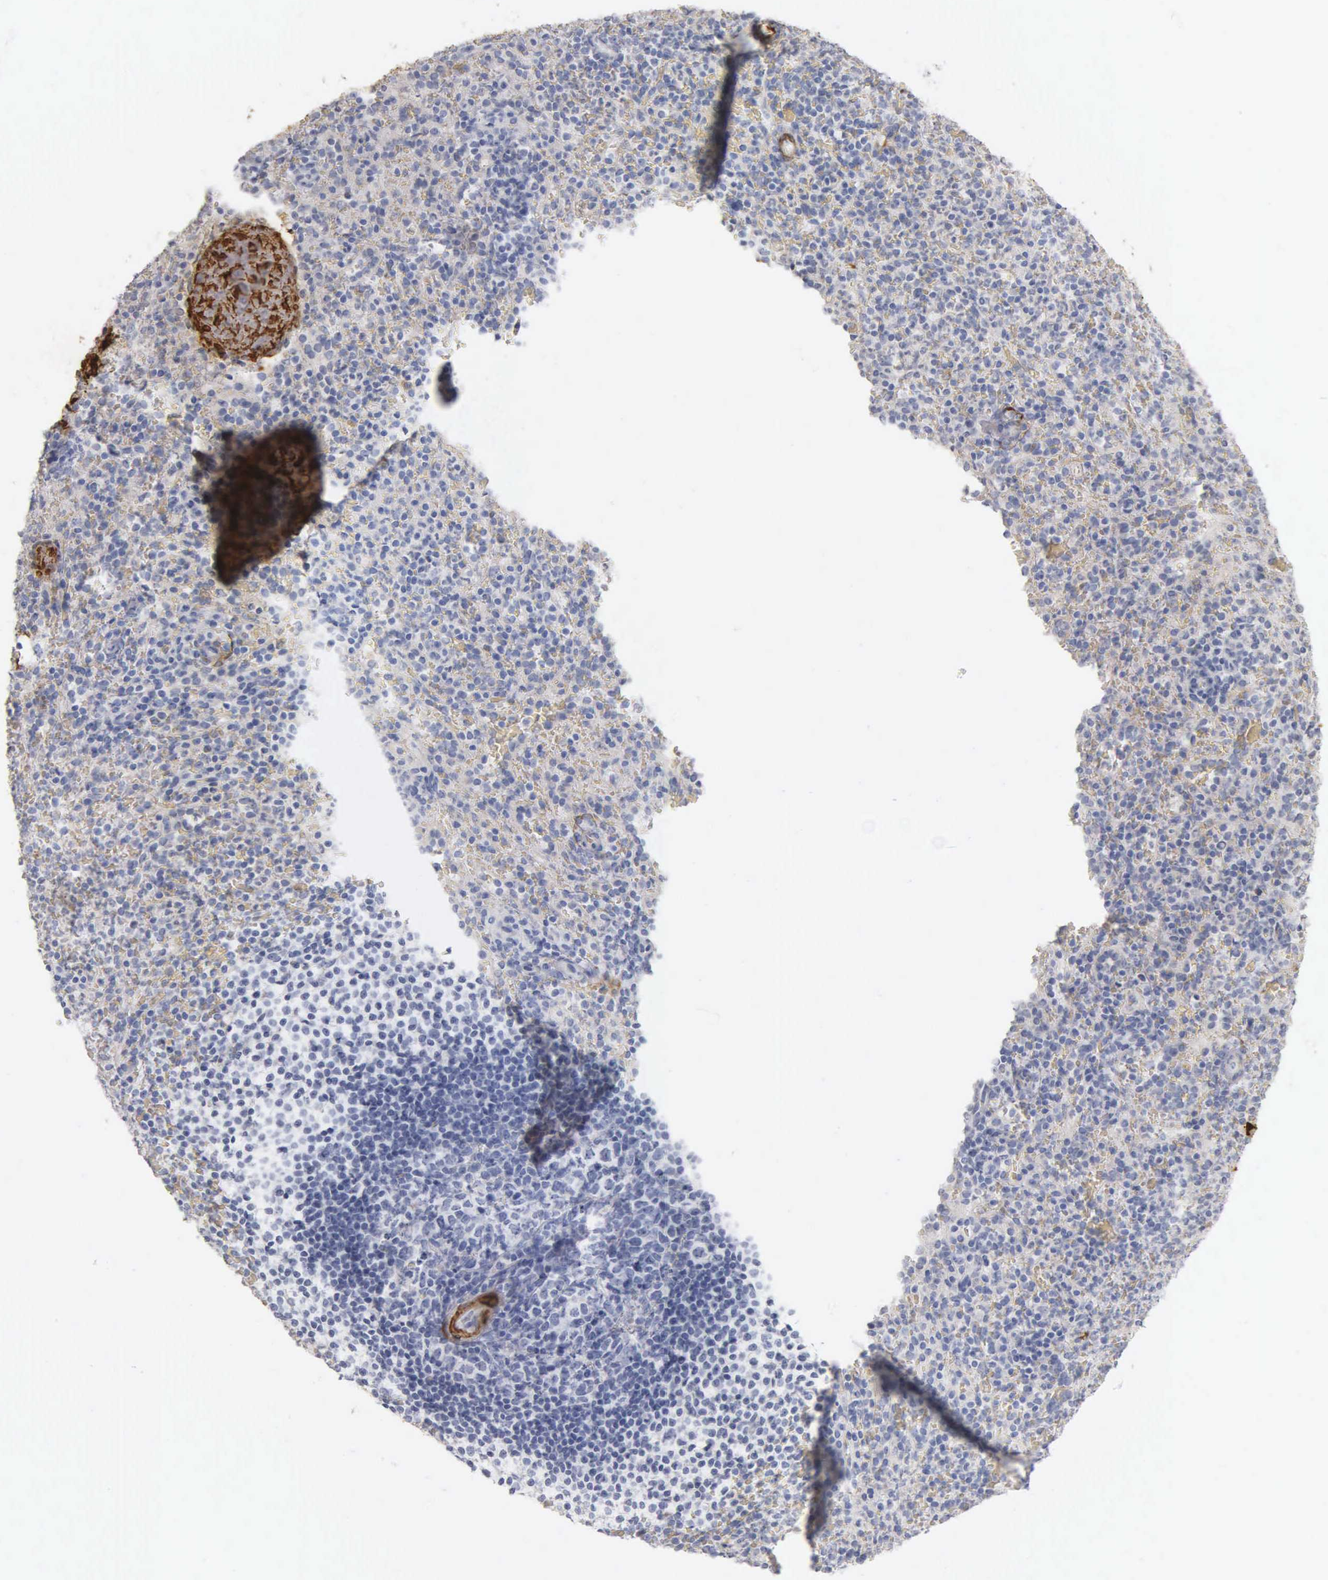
{"staining": {"intensity": "weak", "quantity": "<25%", "location": "cytoplasmic/membranous"}, "tissue": "spleen", "cell_type": "Cells in red pulp", "image_type": "normal", "snomed": [{"axis": "morphology", "description": "Normal tissue, NOS"}, {"axis": "topography", "description": "Spleen"}], "caption": "High magnification brightfield microscopy of unremarkable spleen stained with DAB (3,3'-diaminobenzidine) (brown) and counterstained with hematoxylin (blue): cells in red pulp show no significant staining.", "gene": "CNN1", "patient": {"sex": "female", "age": 21}}